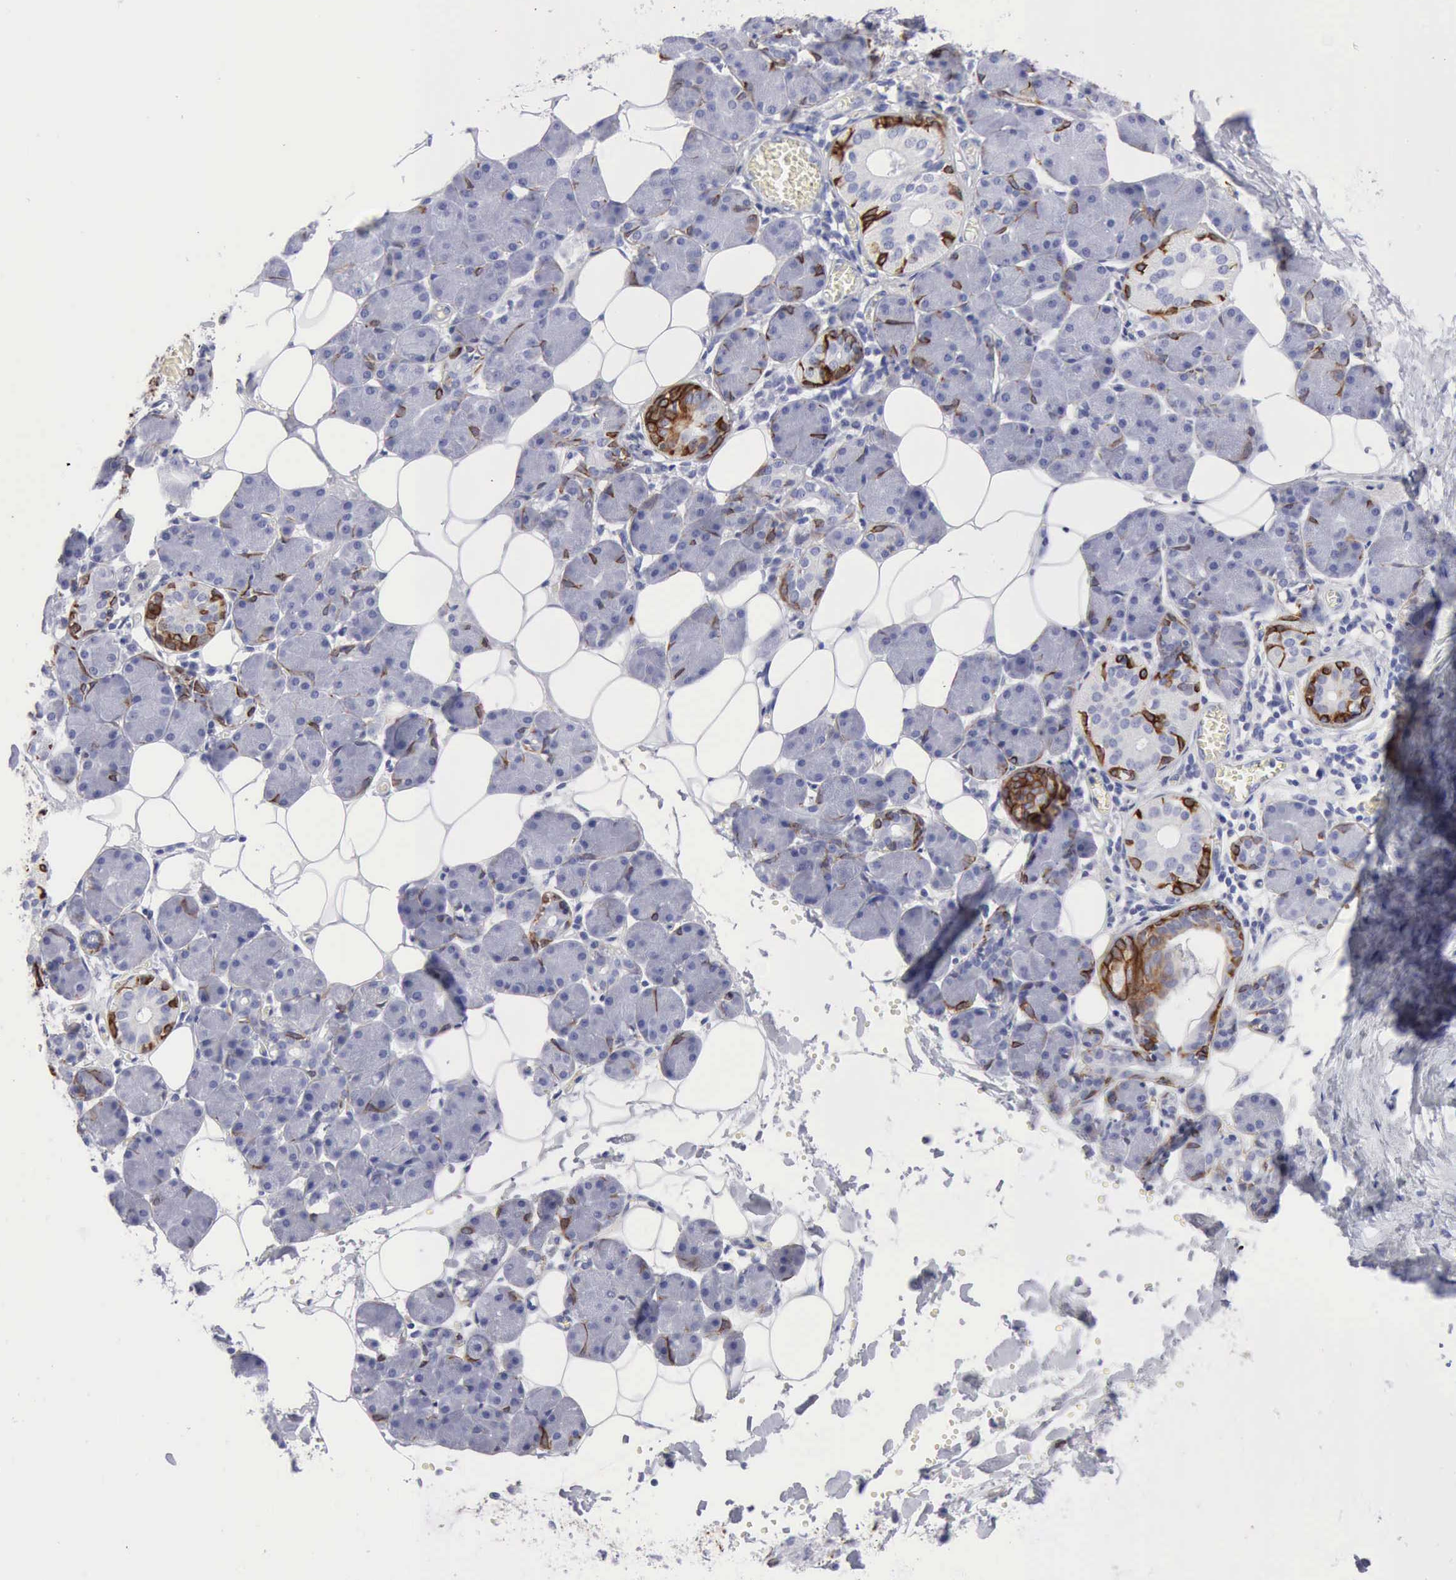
{"staining": {"intensity": "strong", "quantity": "<25%", "location": "cytoplasmic/membranous"}, "tissue": "salivary gland", "cell_type": "Glandular cells", "image_type": "normal", "snomed": [{"axis": "morphology", "description": "Normal tissue, NOS"}, {"axis": "morphology", "description": "Adenoma, NOS"}, {"axis": "topography", "description": "Salivary gland"}], "caption": "Salivary gland was stained to show a protein in brown. There is medium levels of strong cytoplasmic/membranous expression in approximately <25% of glandular cells. Using DAB (brown) and hematoxylin (blue) stains, captured at high magnification using brightfield microscopy.", "gene": "KRT5", "patient": {"sex": "female", "age": 32}}